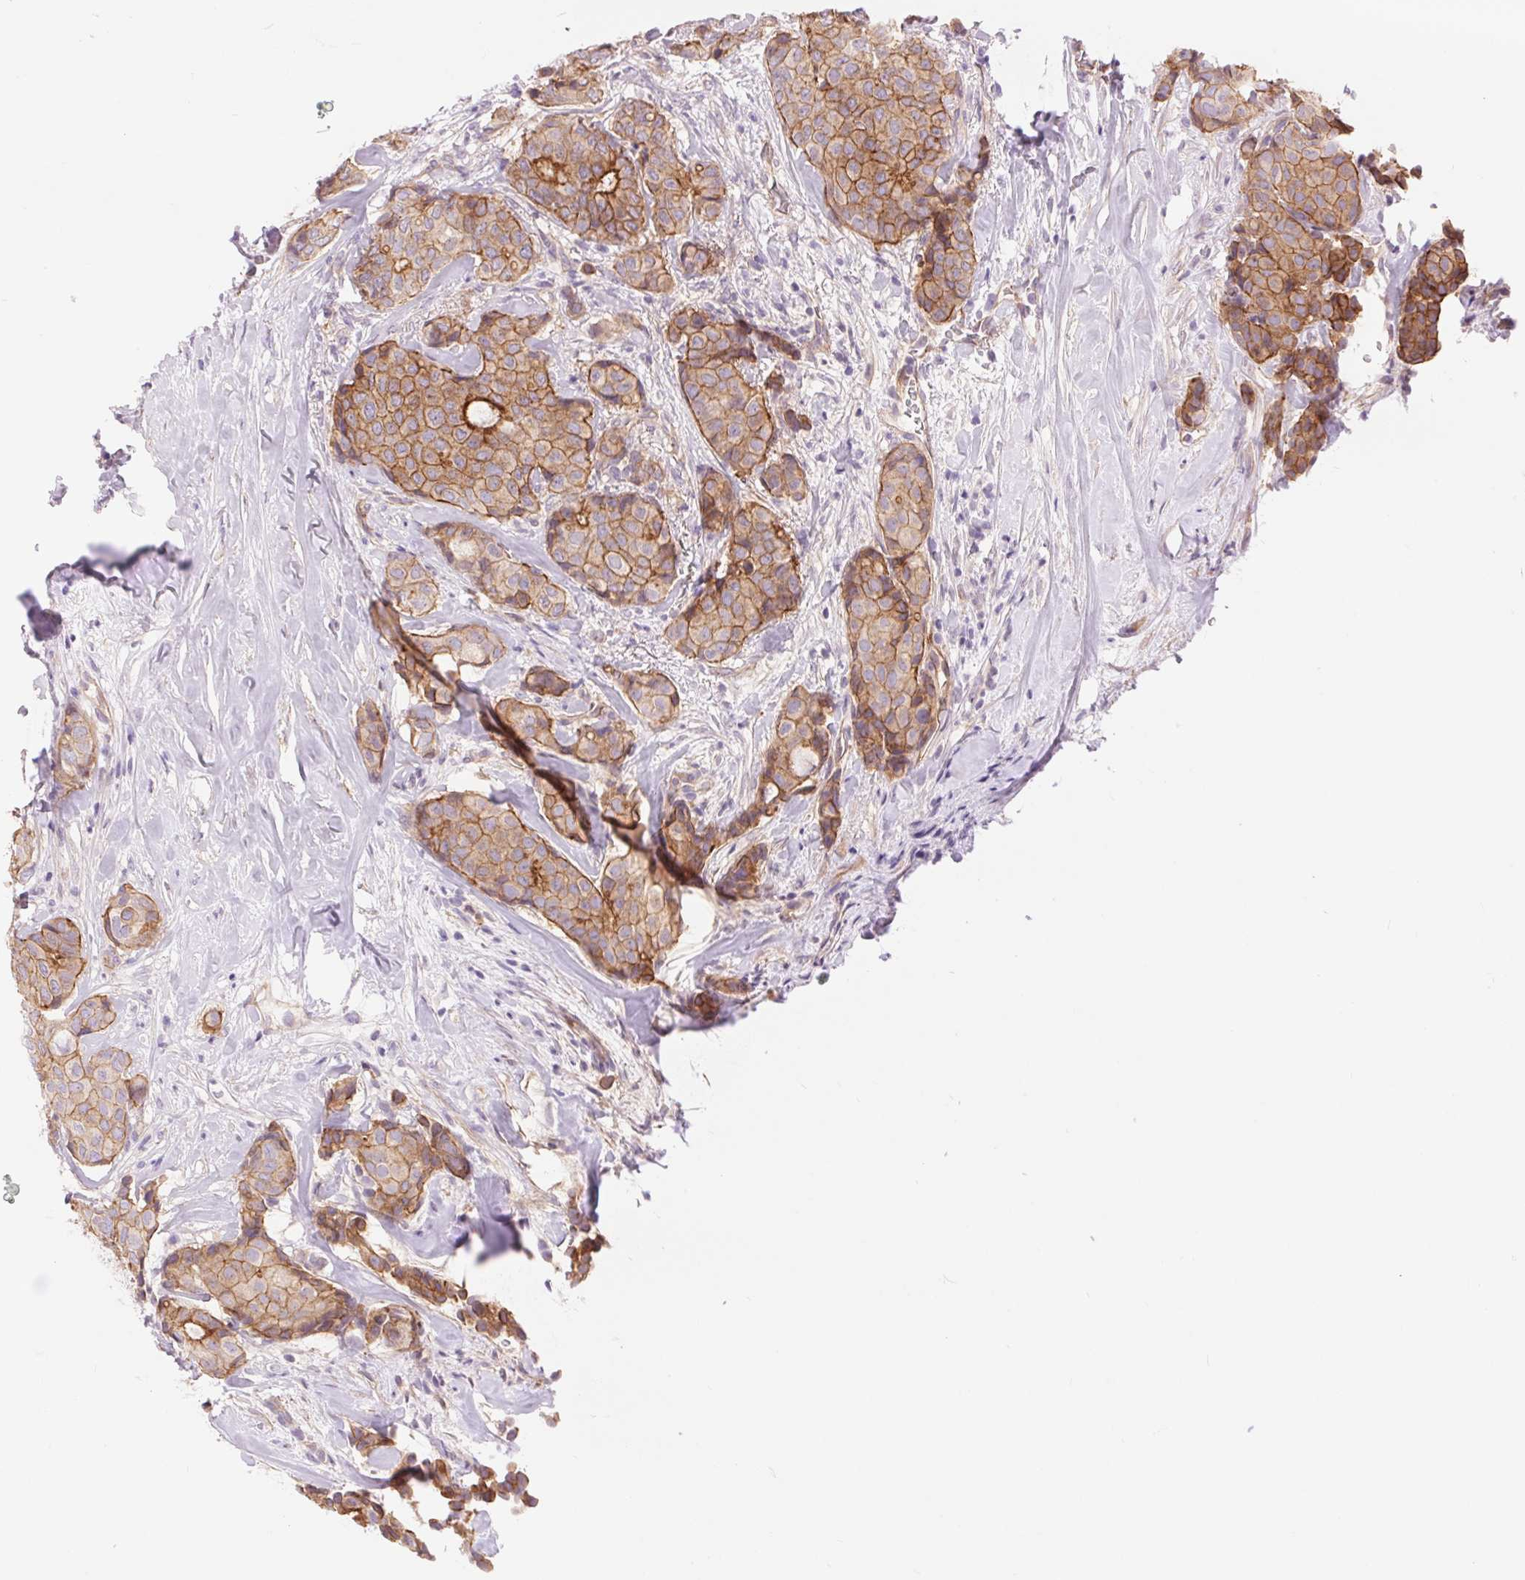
{"staining": {"intensity": "moderate", "quantity": ">75%", "location": "cytoplasmic/membranous"}, "tissue": "breast cancer", "cell_type": "Tumor cells", "image_type": "cancer", "snomed": [{"axis": "morphology", "description": "Duct carcinoma"}, {"axis": "topography", "description": "Breast"}], "caption": "The micrograph reveals immunohistochemical staining of breast cancer (invasive ductal carcinoma). There is moderate cytoplasmic/membranous expression is identified in about >75% of tumor cells.", "gene": "DIXDC1", "patient": {"sex": "female", "age": 75}}